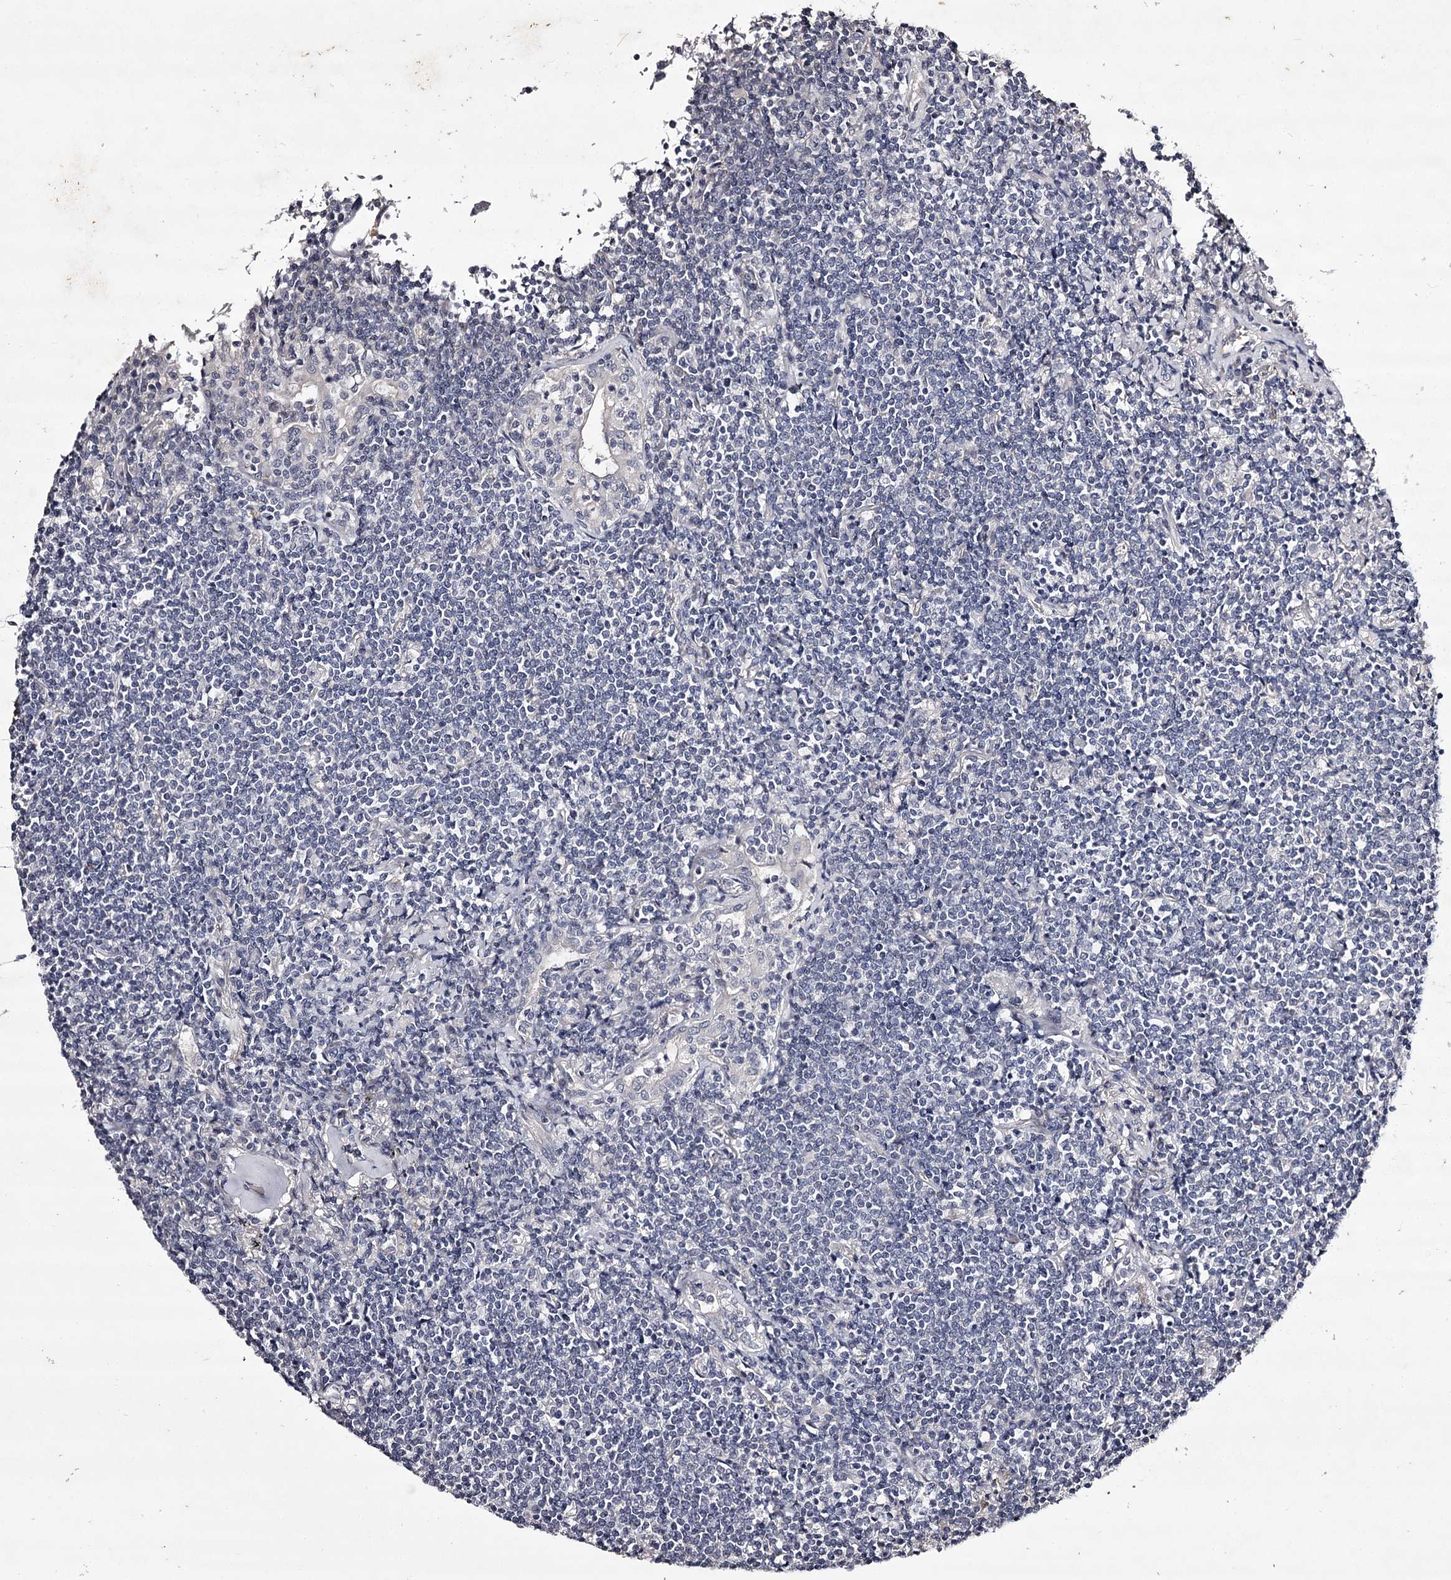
{"staining": {"intensity": "negative", "quantity": "none", "location": "none"}, "tissue": "lymphoma", "cell_type": "Tumor cells", "image_type": "cancer", "snomed": [{"axis": "morphology", "description": "Malignant lymphoma, non-Hodgkin's type, Low grade"}, {"axis": "topography", "description": "Lung"}], "caption": "Immunohistochemical staining of human malignant lymphoma, non-Hodgkin's type (low-grade) demonstrates no significant expression in tumor cells.", "gene": "PRM2", "patient": {"sex": "female", "age": 71}}